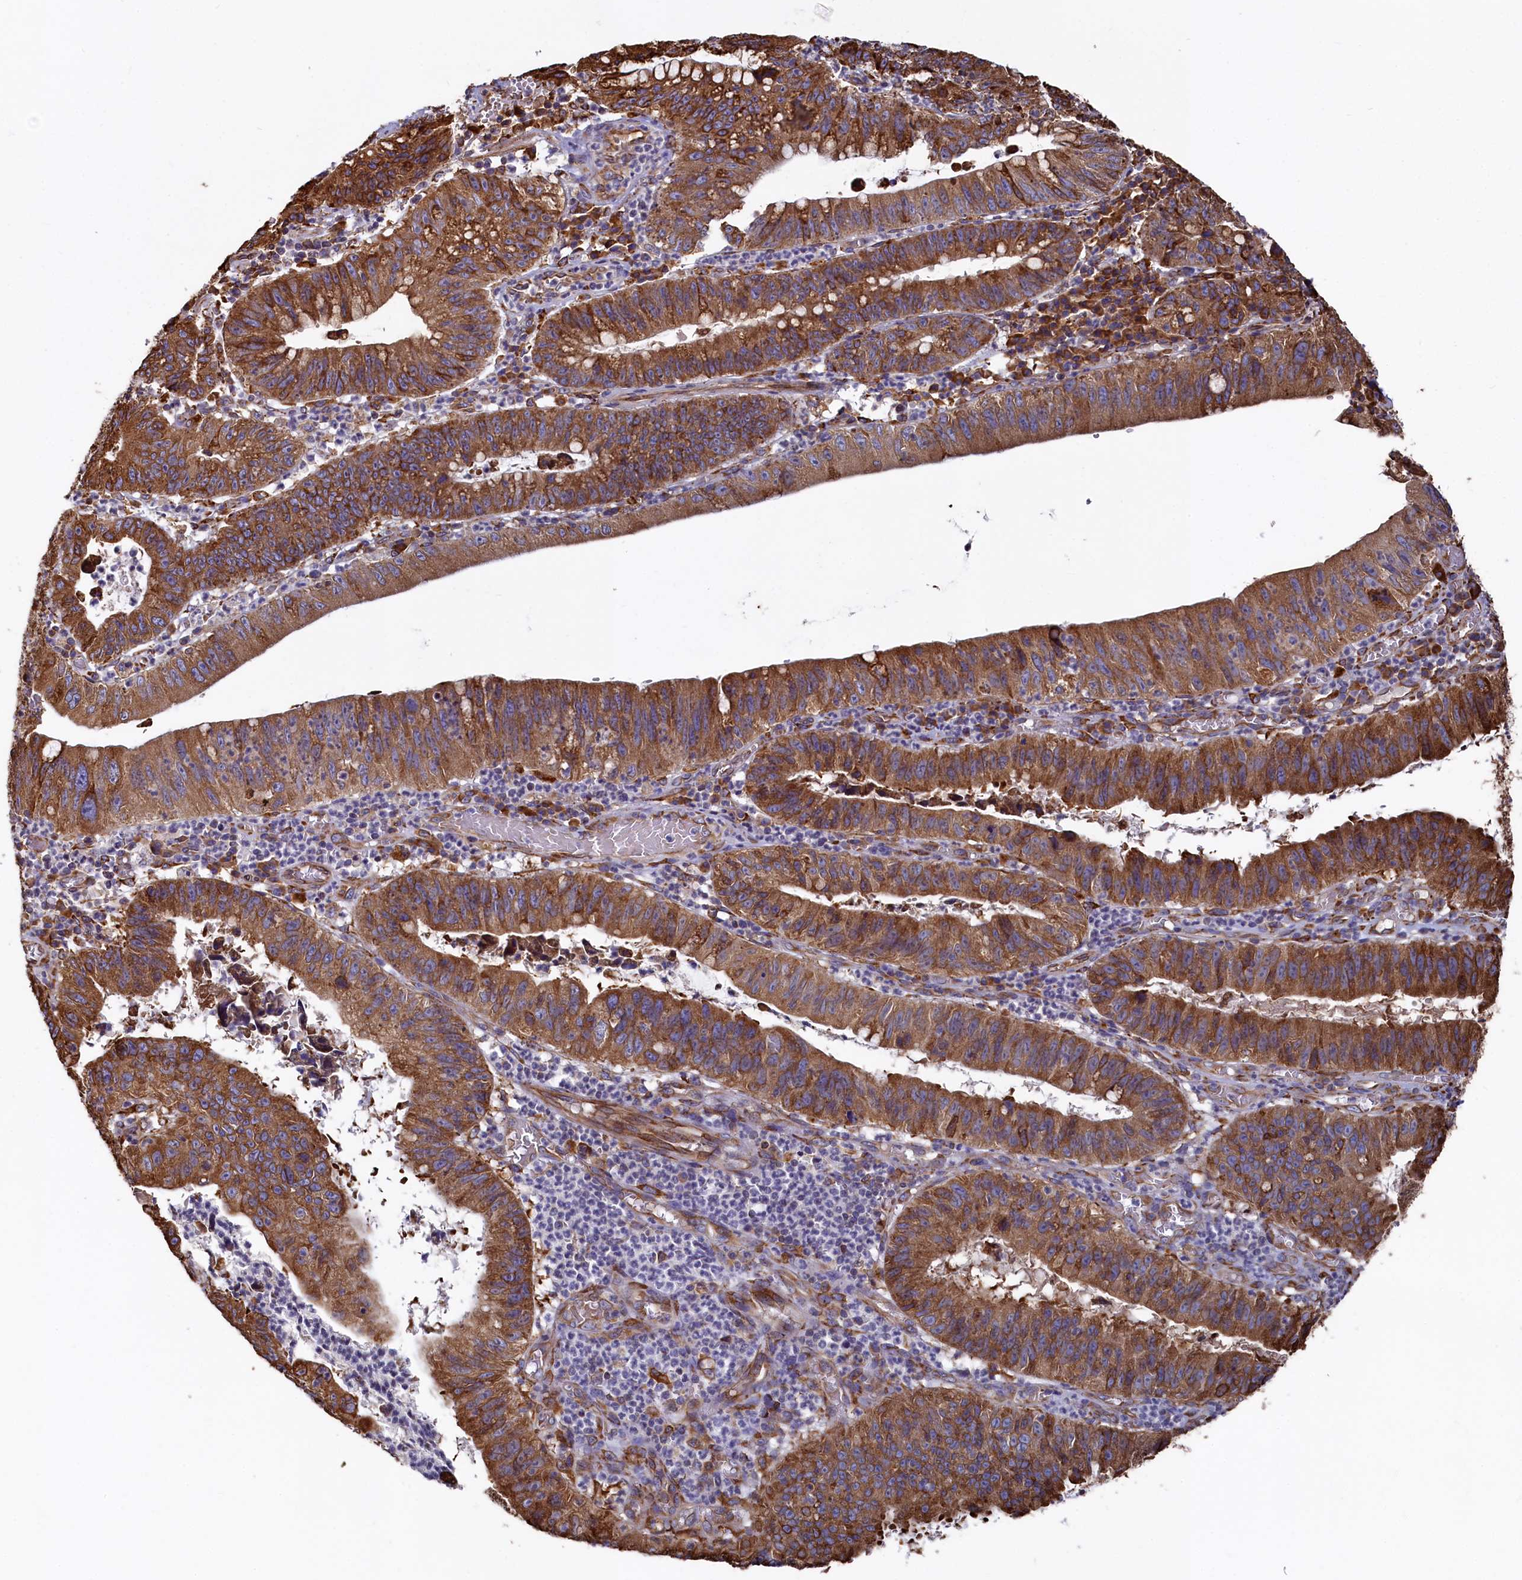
{"staining": {"intensity": "strong", "quantity": ">75%", "location": "cytoplasmic/membranous"}, "tissue": "stomach cancer", "cell_type": "Tumor cells", "image_type": "cancer", "snomed": [{"axis": "morphology", "description": "Adenocarcinoma, NOS"}, {"axis": "topography", "description": "Stomach"}], "caption": "DAB immunohistochemical staining of human adenocarcinoma (stomach) displays strong cytoplasmic/membranous protein positivity in approximately >75% of tumor cells.", "gene": "NEURL1B", "patient": {"sex": "male", "age": 59}}